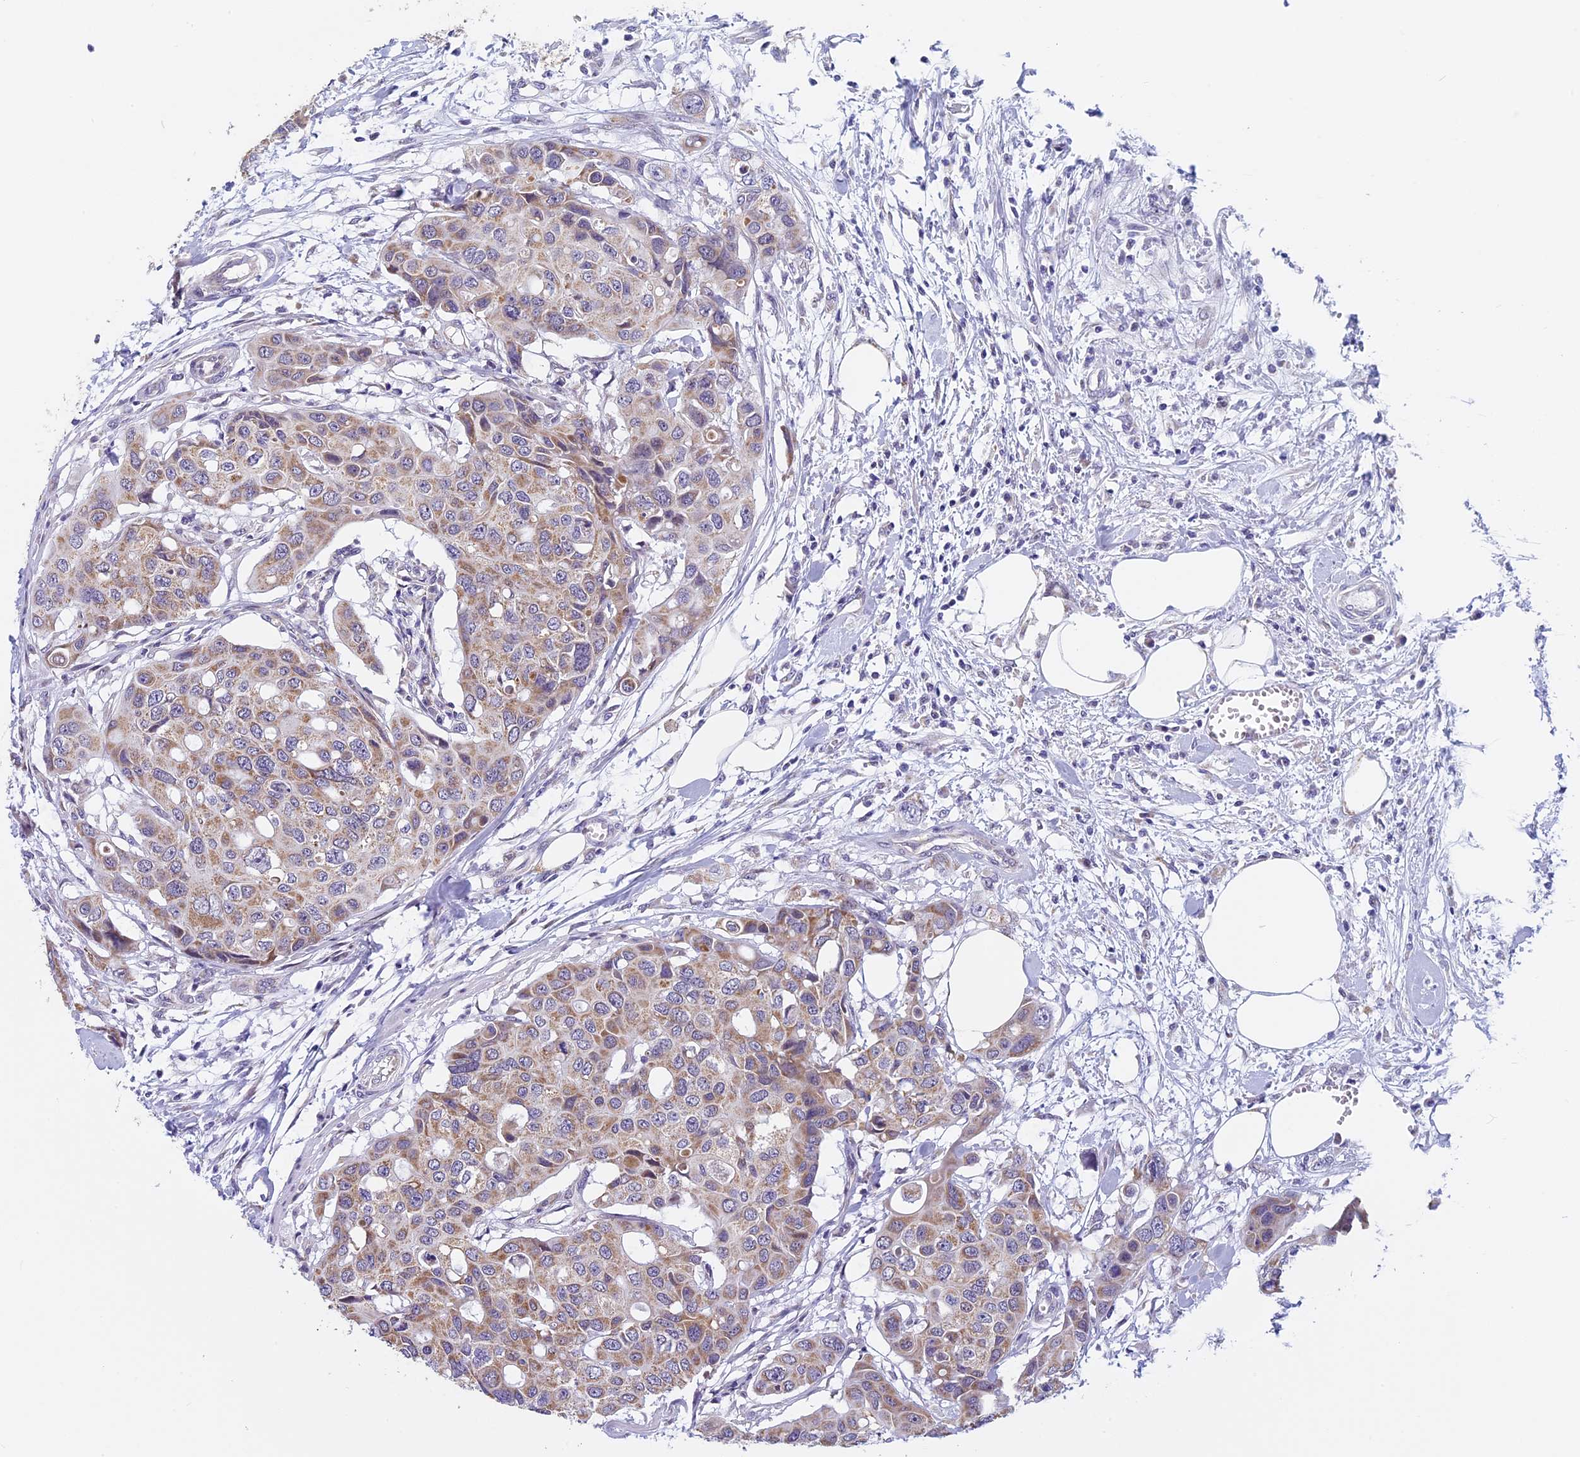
{"staining": {"intensity": "moderate", "quantity": ">75%", "location": "cytoplasmic/membranous"}, "tissue": "colorectal cancer", "cell_type": "Tumor cells", "image_type": "cancer", "snomed": [{"axis": "morphology", "description": "Adenocarcinoma, NOS"}, {"axis": "topography", "description": "Colon"}], "caption": "Moderate cytoplasmic/membranous staining is seen in approximately >75% of tumor cells in colorectal cancer (adenocarcinoma). (IHC, brightfield microscopy, high magnification).", "gene": "ZNF317", "patient": {"sex": "male", "age": 77}}